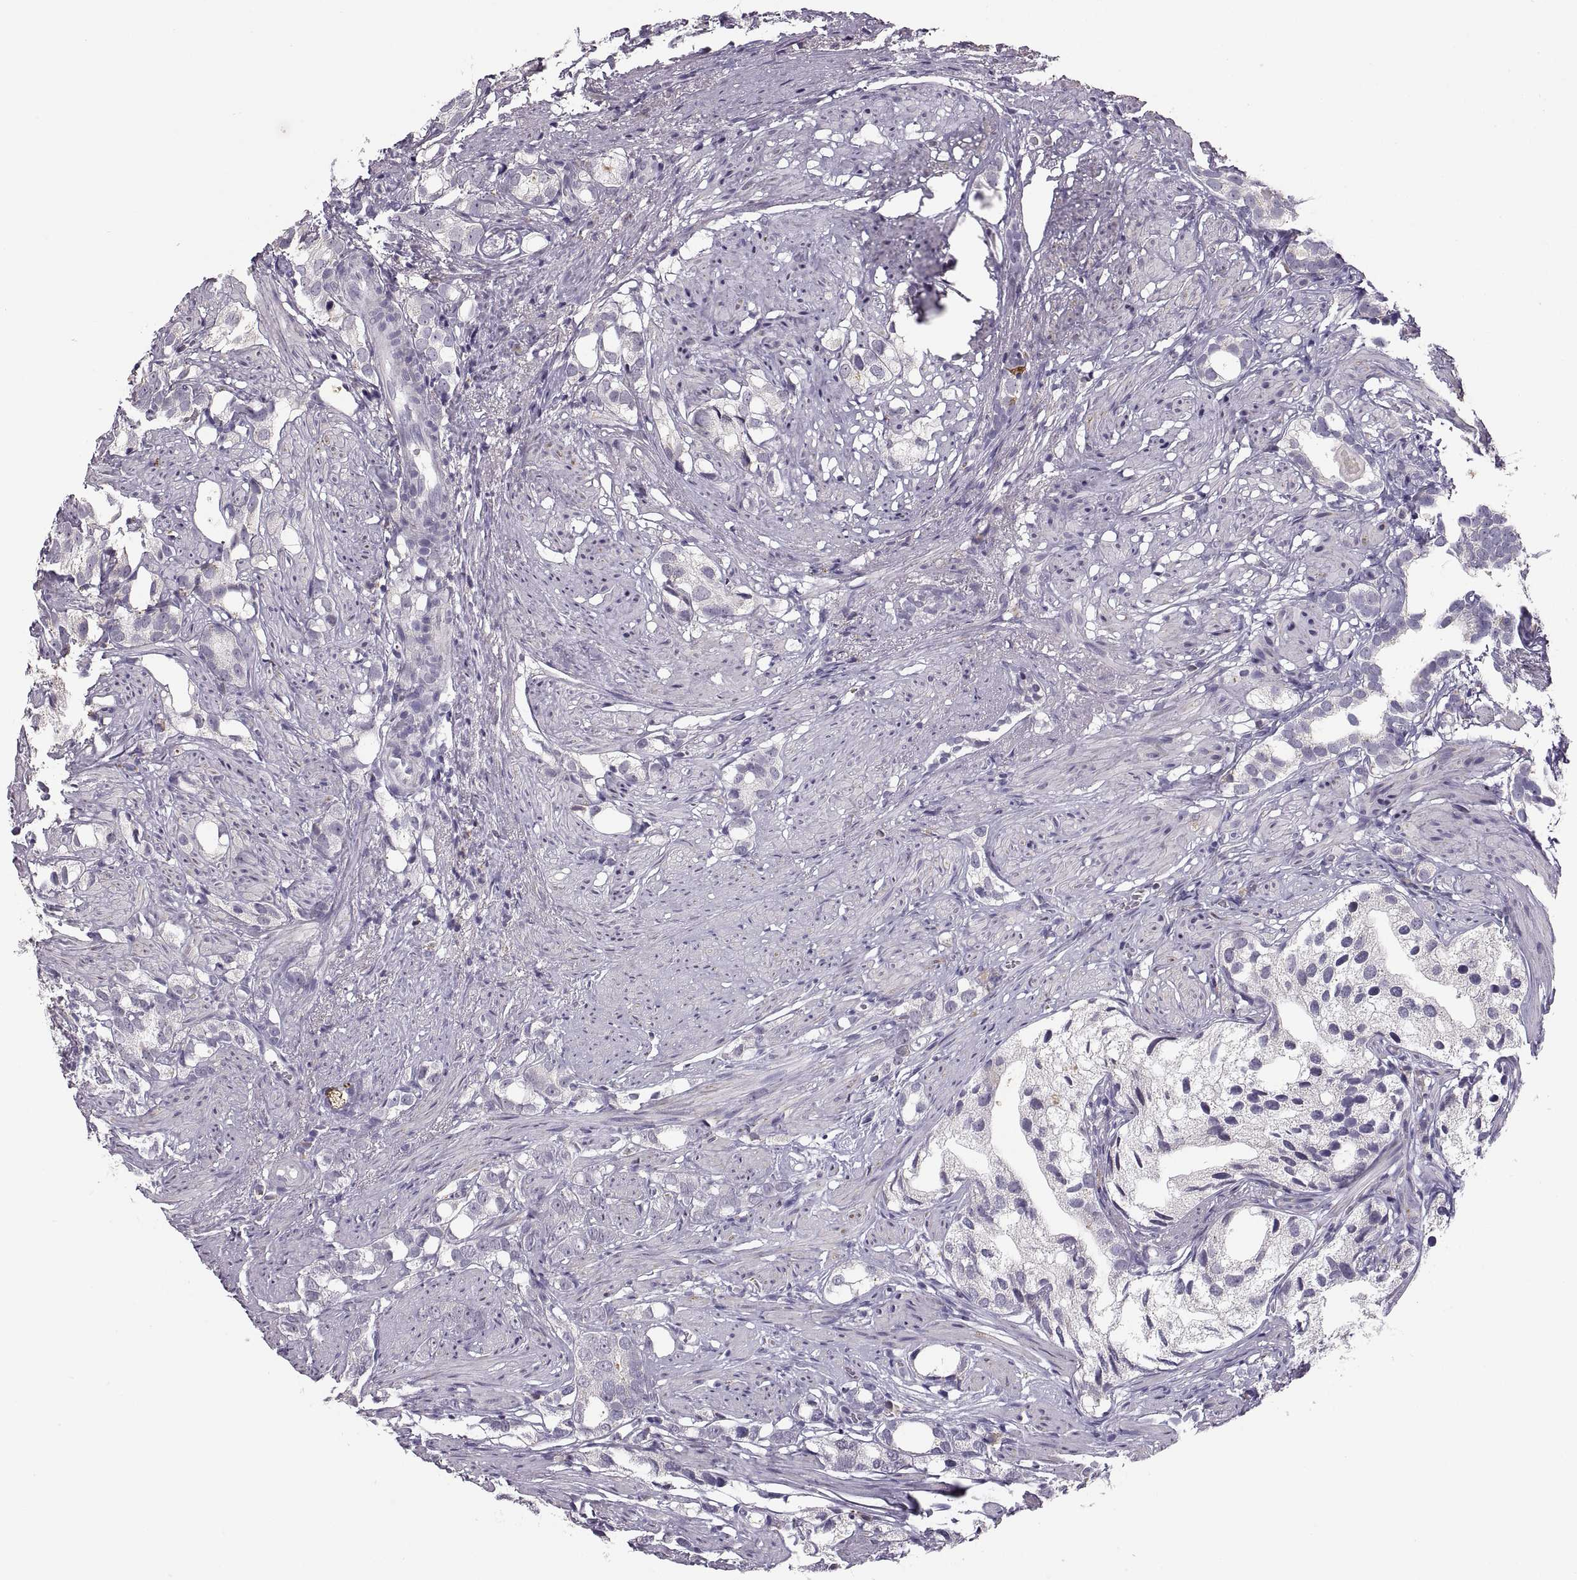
{"staining": {"intensity": "negative", "quantity": "none", "location": "none"}, "tissue": "prostate cancer", "cell_type": "Tumor cells", "image_type": "cancer", "snomed": [{"axis": "morphology", "description": "Adenocarcinoma, High grade"}, {"axis": "topography", "description": "Prostate"}], "caption": "Human prostate cancer stained for a protein using immunohistochemistry displays no positivity in tumor cells.", "gene": "MAGEB18", "patient": {"sex": "male", "age": 82}}